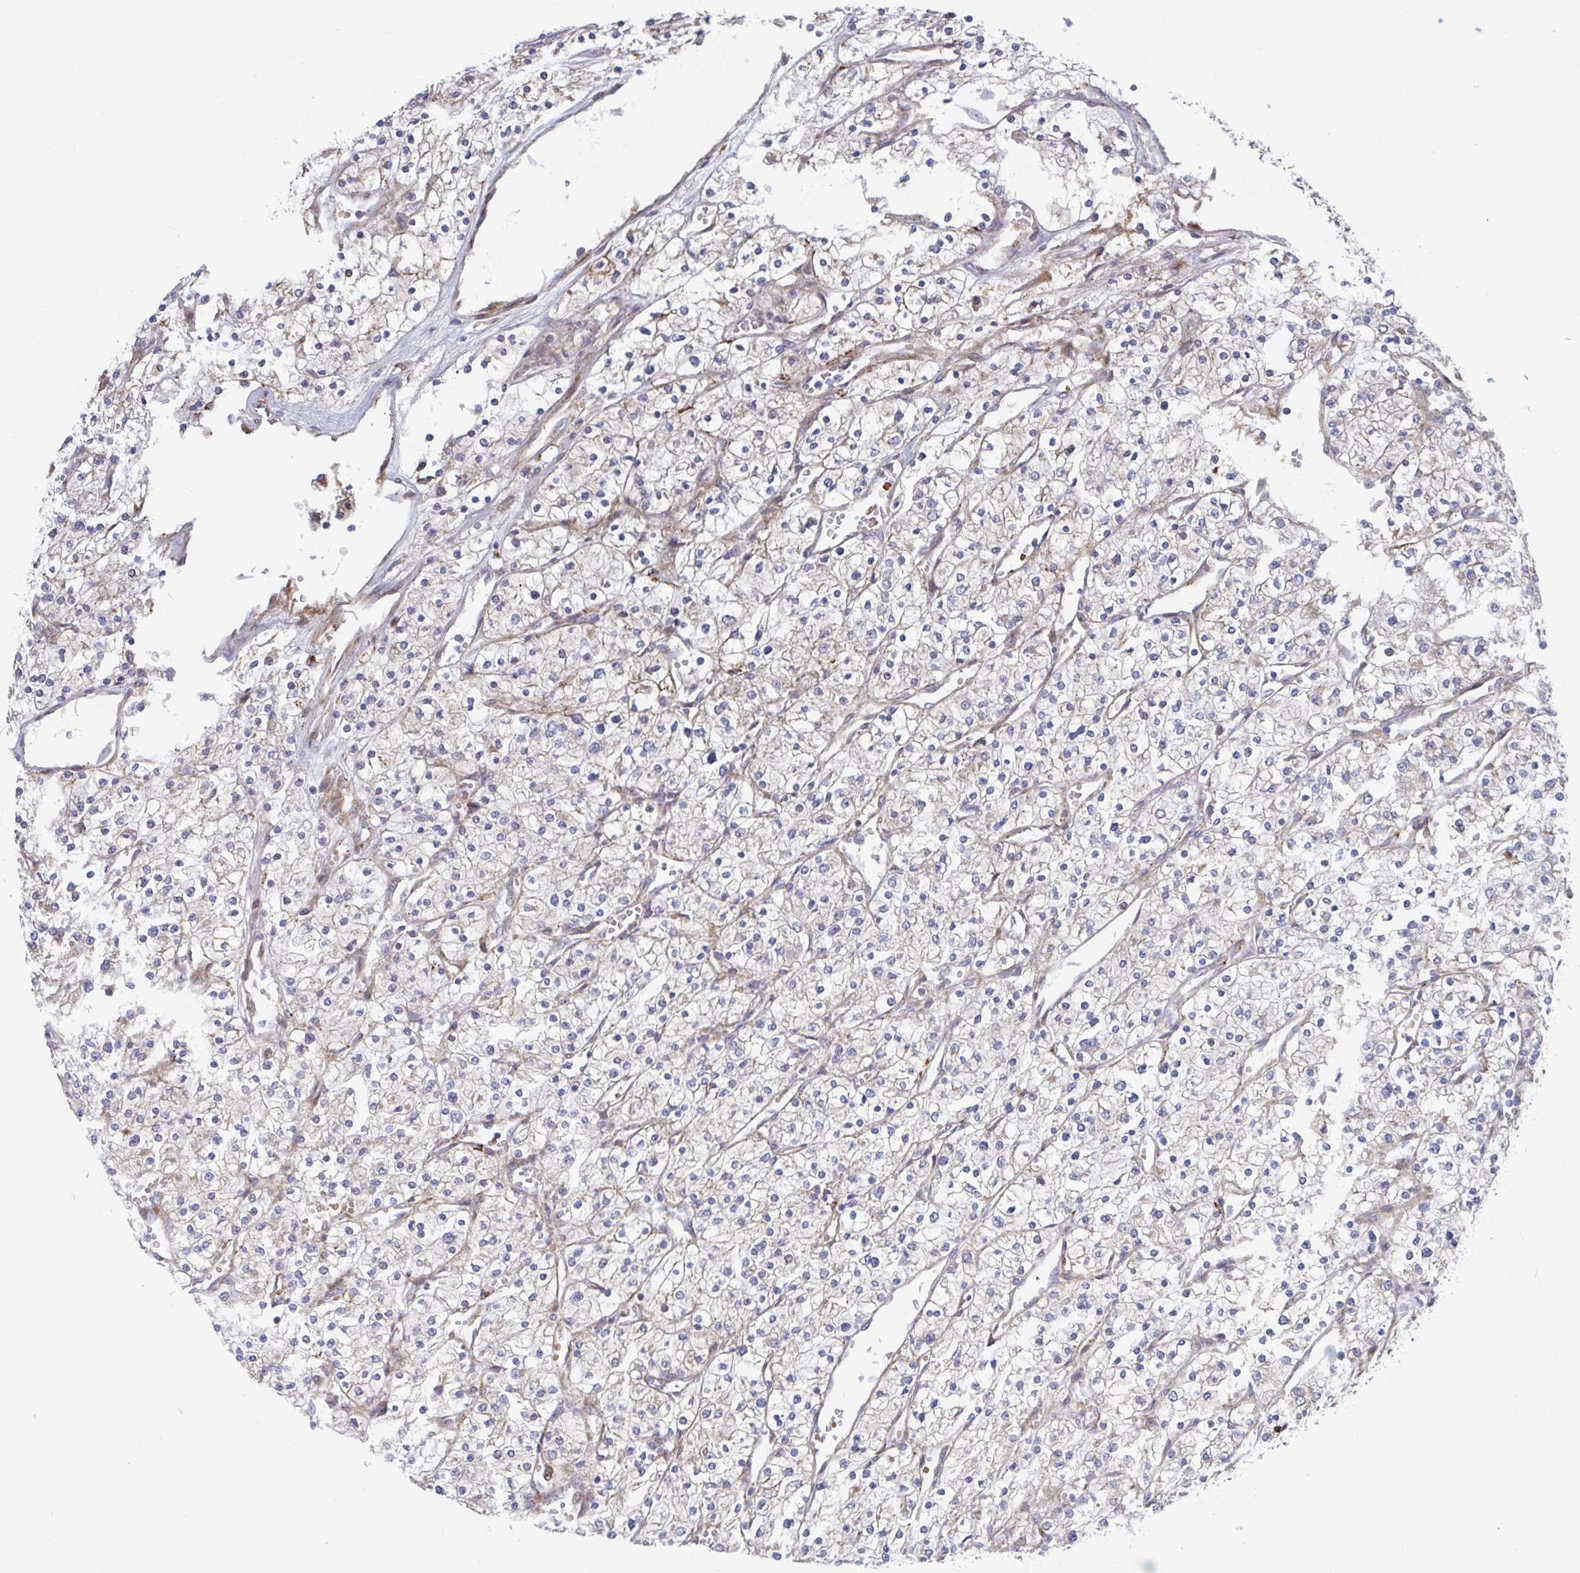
{"staining": {"intensity": "weak", "quantity": "<25%", "location": "cytoplasmic/membranous"}, "tissue": "renal cancer", "cell_type": "Tumor cells", "image_type": "cancer", "snomed": [{"axis": "morphology", "description": "Adenocarcinoma, NOS"}, {"axis": "topography", "description": "Kidney"}], "caption": "Immunohistochemistry (IHC) histopathology image of human renal cancer (adenocarcinoma) stained for a protein (brown), which demonstrates no positivity in tumor cells.", "gene": "FJX1", "patient": {"sex": "male", "age": 80}}